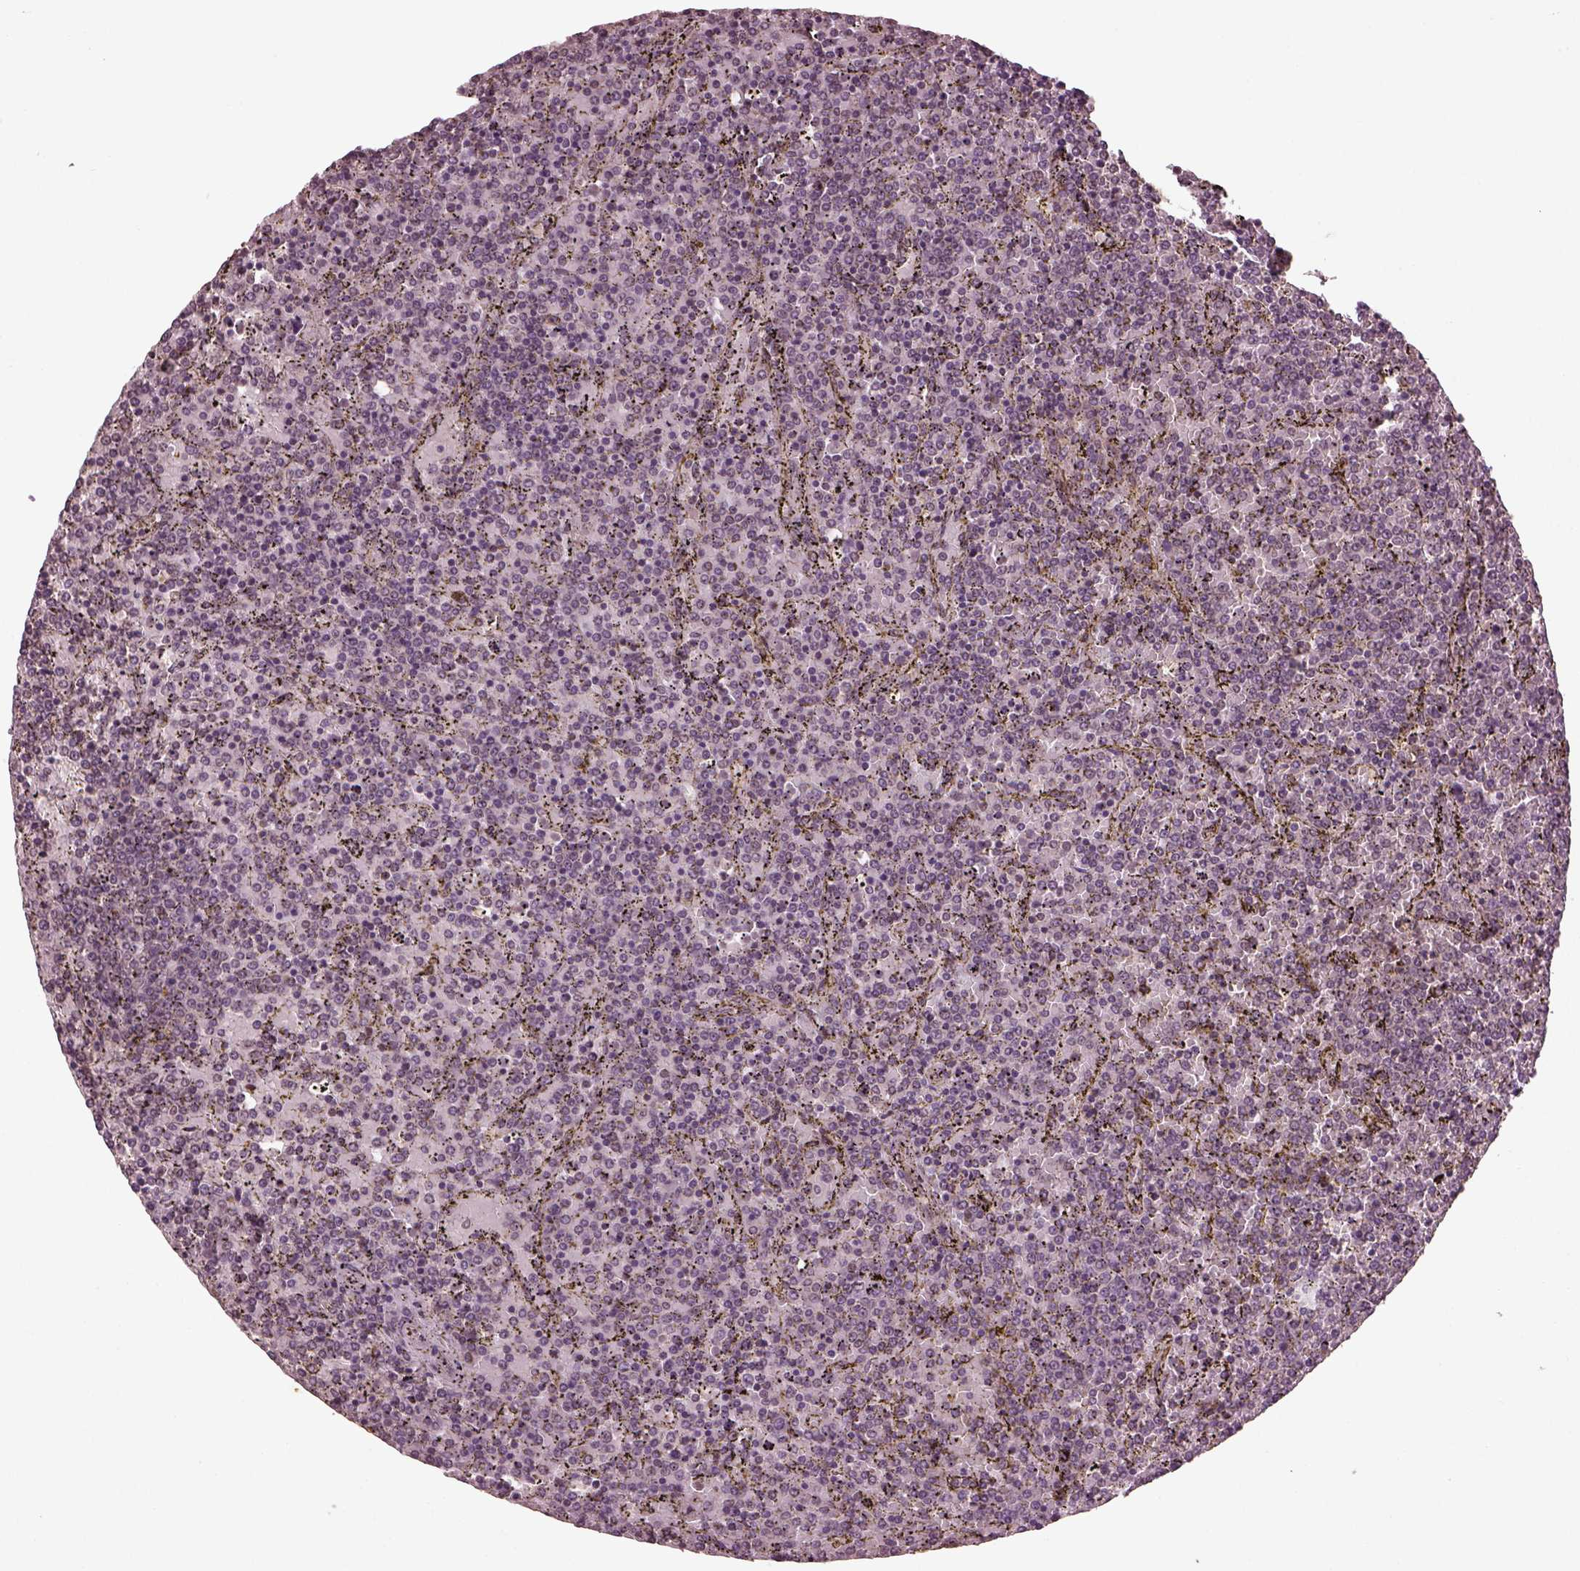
{"staining": {"intensity": "negative", "quantity": "none", "location": "none"}, "tissue": "lymphoma", "cell_type": "Tumor cells", "image_type": "cancer", "snomed": [{"axis": "morphology", "description": "Malignant lymphoma, non-Hodgkin's type, Low grade"}, {"axis": "topography", "description": "Spleen"}], "caption": "An IHC photomicrograph of low-grade malignant lymphoma, non-Hodgkin's type is shown. There is no staining in tumor cells of low-grade malignant lymphoma, non-Hodgkin's type. The staining is performed using DAB (3,3'-diaminobenzidine) brown chromogen with nuclei counter-stained in using hematoxylin.", "gene": "GNRH1", "patient": {"sex": "female", "age": 77}}